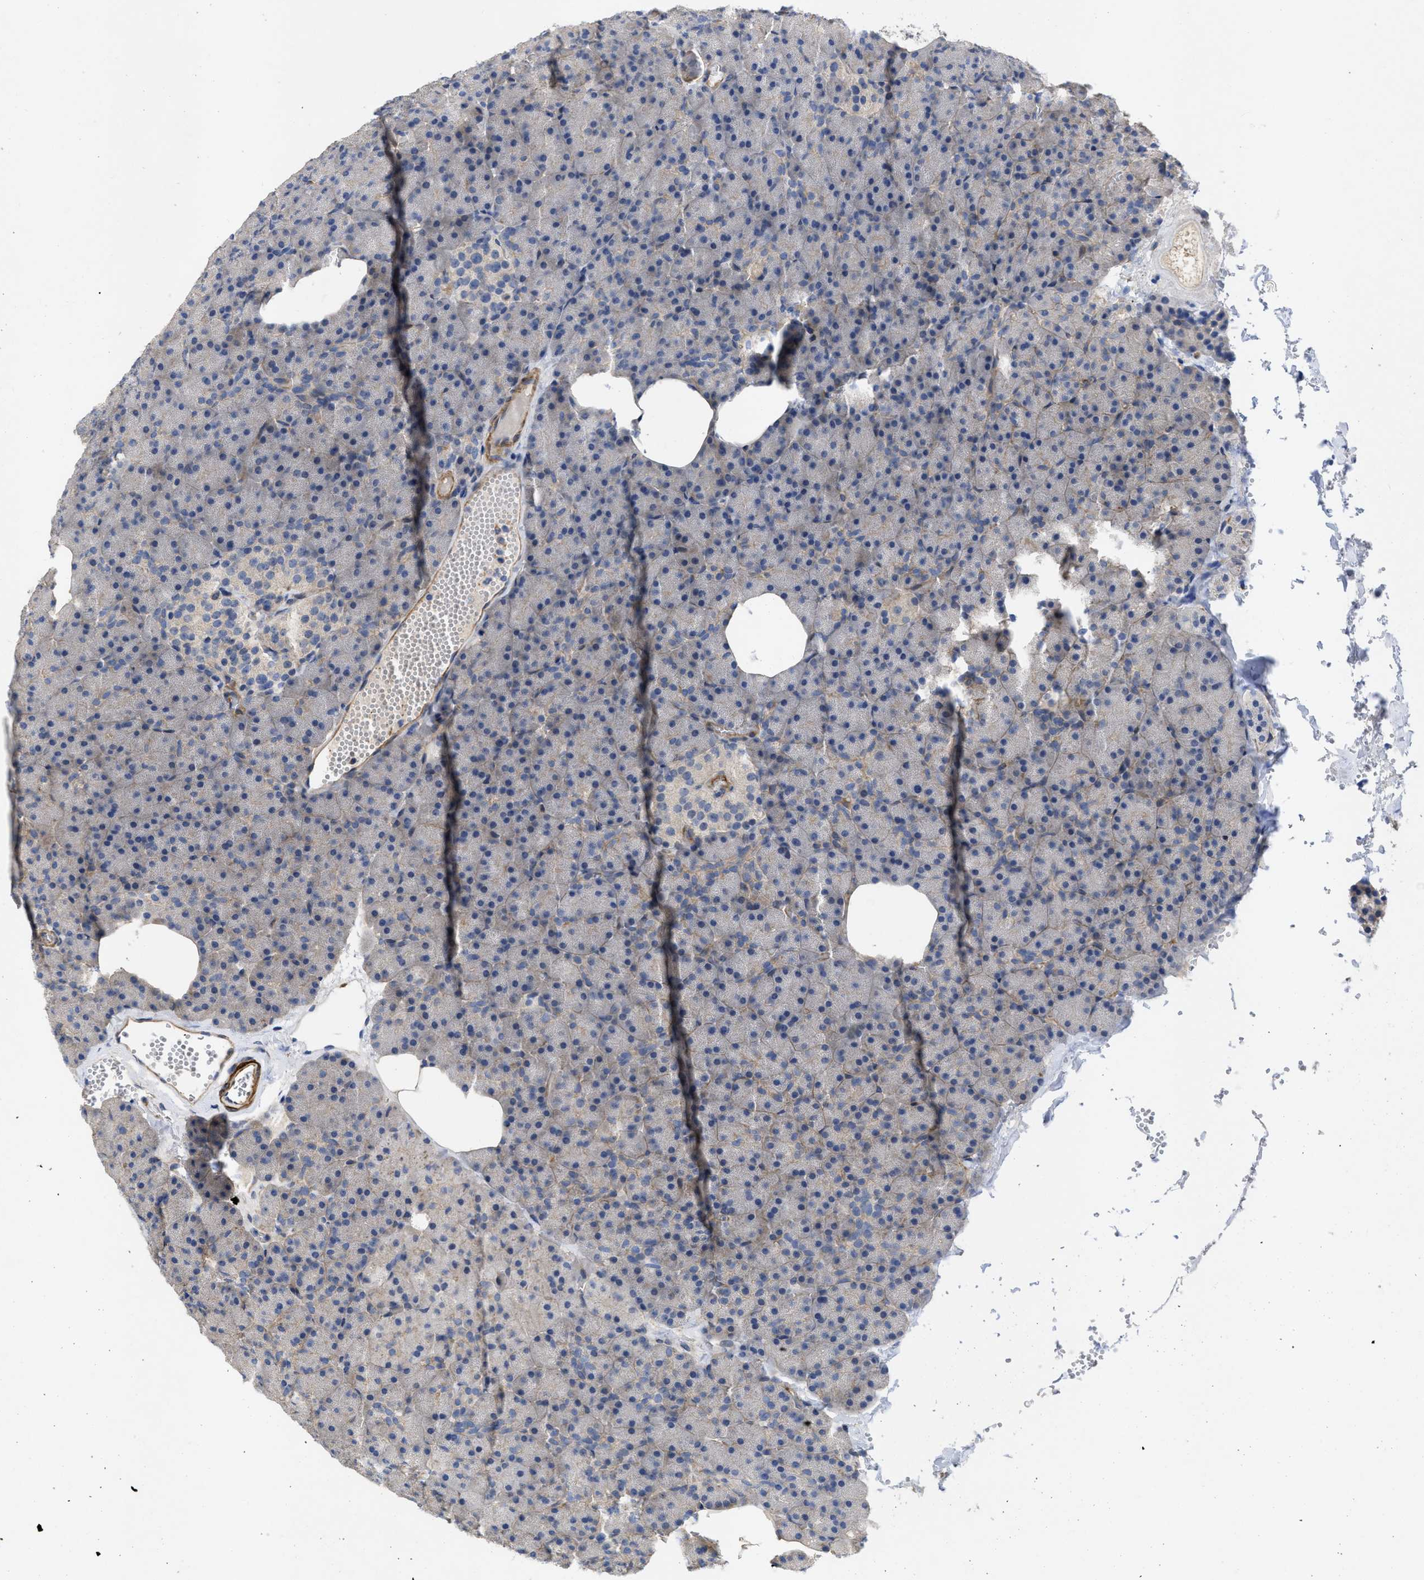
{"staining": {"intensity": "weak", "quantity": "<25%", "location": "cytoplasmic/membranous"}, "tissue": "pancreas", "cell_type": "Exocrine glandular cells", "image_type": "normal", "snomed": [{"axis": "morphology", "description": "Normal tissue, NOS"}, {"axis": "morphology", "description": "Carcinoid, malignant, NOS"}, {"axis": "topography", "description": "Pancreas"}], "caption": "The image displays no significant expression in exocrine glandular cells of pancreas.", "gene": "ARHGEF26", "patient": {"sex": "female", "age": 35}}